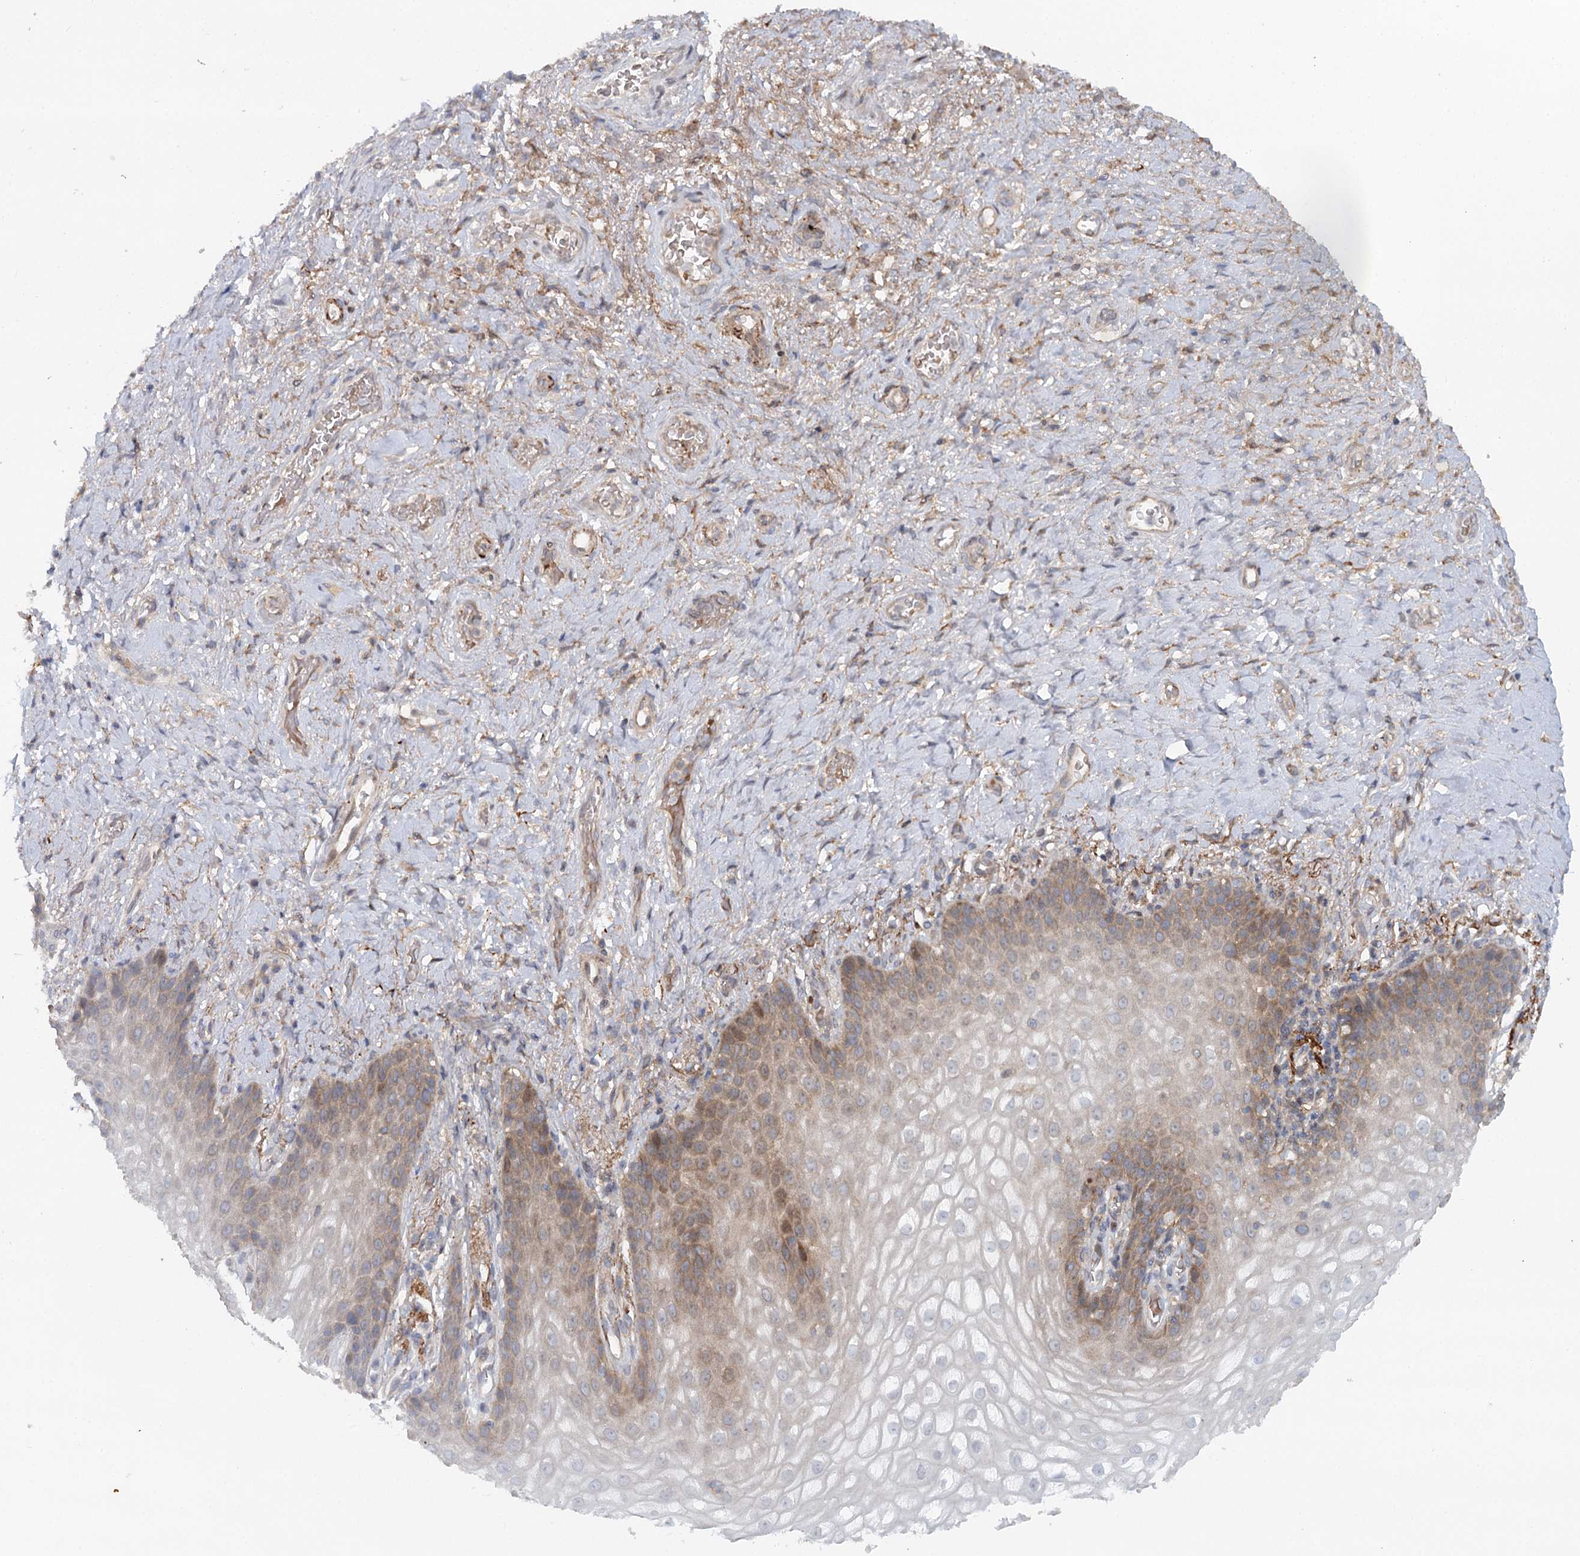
{"staining": {"intensity": "moderate", "quantity": "<25%", "location": "cytoplasmic/membranous"}, "tissue": "vagina", "cell_type": "Squamous epithelial cells", "image_type": "normal", "snomed": [{"axis": "morphology", "description": "Normal tissue, NOS"}, {"axis": "topography", "description": "Vagina"}], "caption": "A brown stain shows moderate cytoplasmic/membranous positivity of a protein in squamous epithelial cells of normal vagina. (brown staining indicates protein expression, while blue staining denotes nuclei).", "gene": "RNF111", "patient": {"sex": "female", "age": 60}}